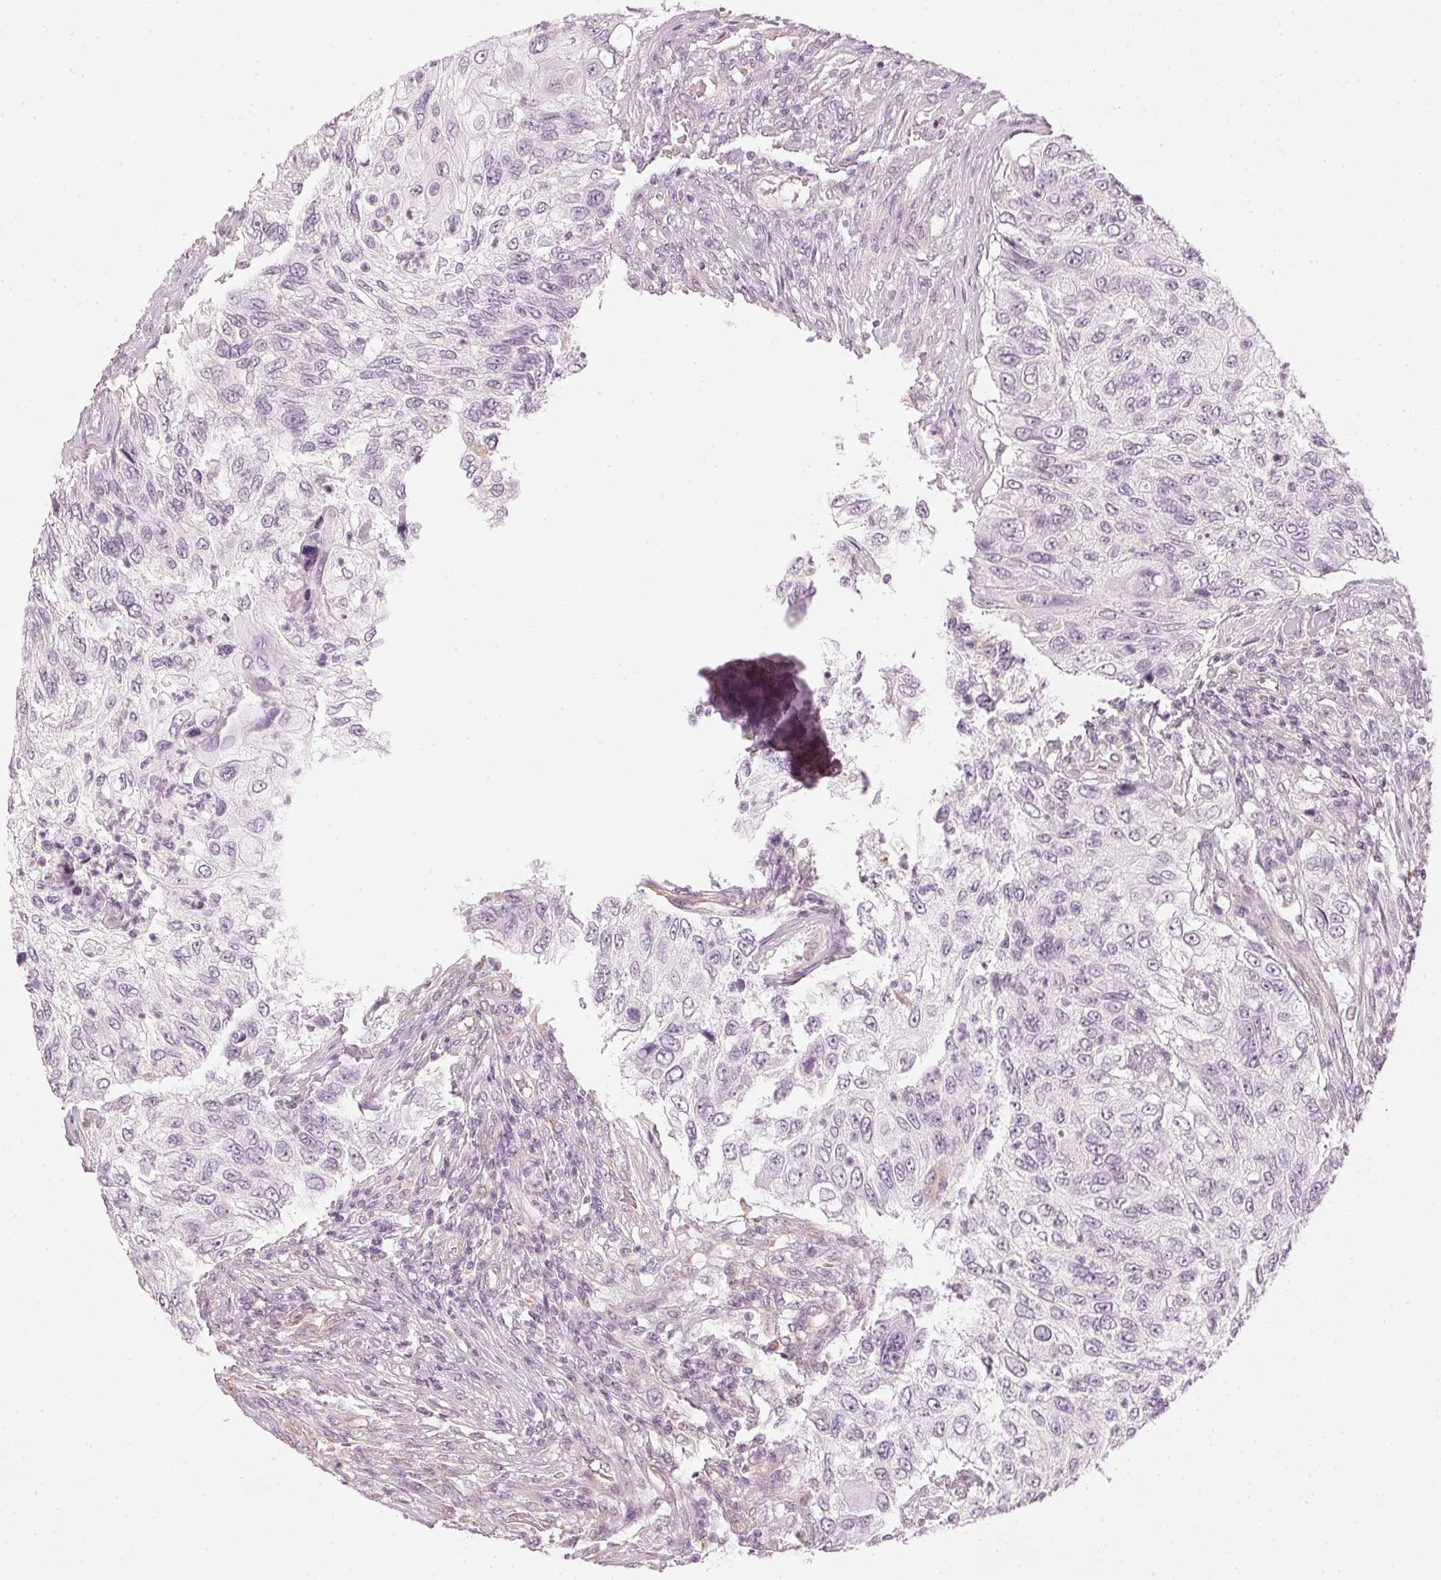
{"staining": {"intensity": "negative", "quantity": "none", "location": "none"}, "tissue": "urothelial cancer", "cell_type": "Tumor cells", "image_type": "cancer", "snomed": [{"axis": "morphology", "description": "Urothelial carcinoma, High grade"}, {"axis": "topography", "description": "Urinary bladder"}], "caption": "An immunohistochemistry micrograph of urothelial cancer is shown. There is no staining in tumor cells of urothelial cancer.", "gene": "APLP1", "patient": {"sex": "female", "age": 60}}